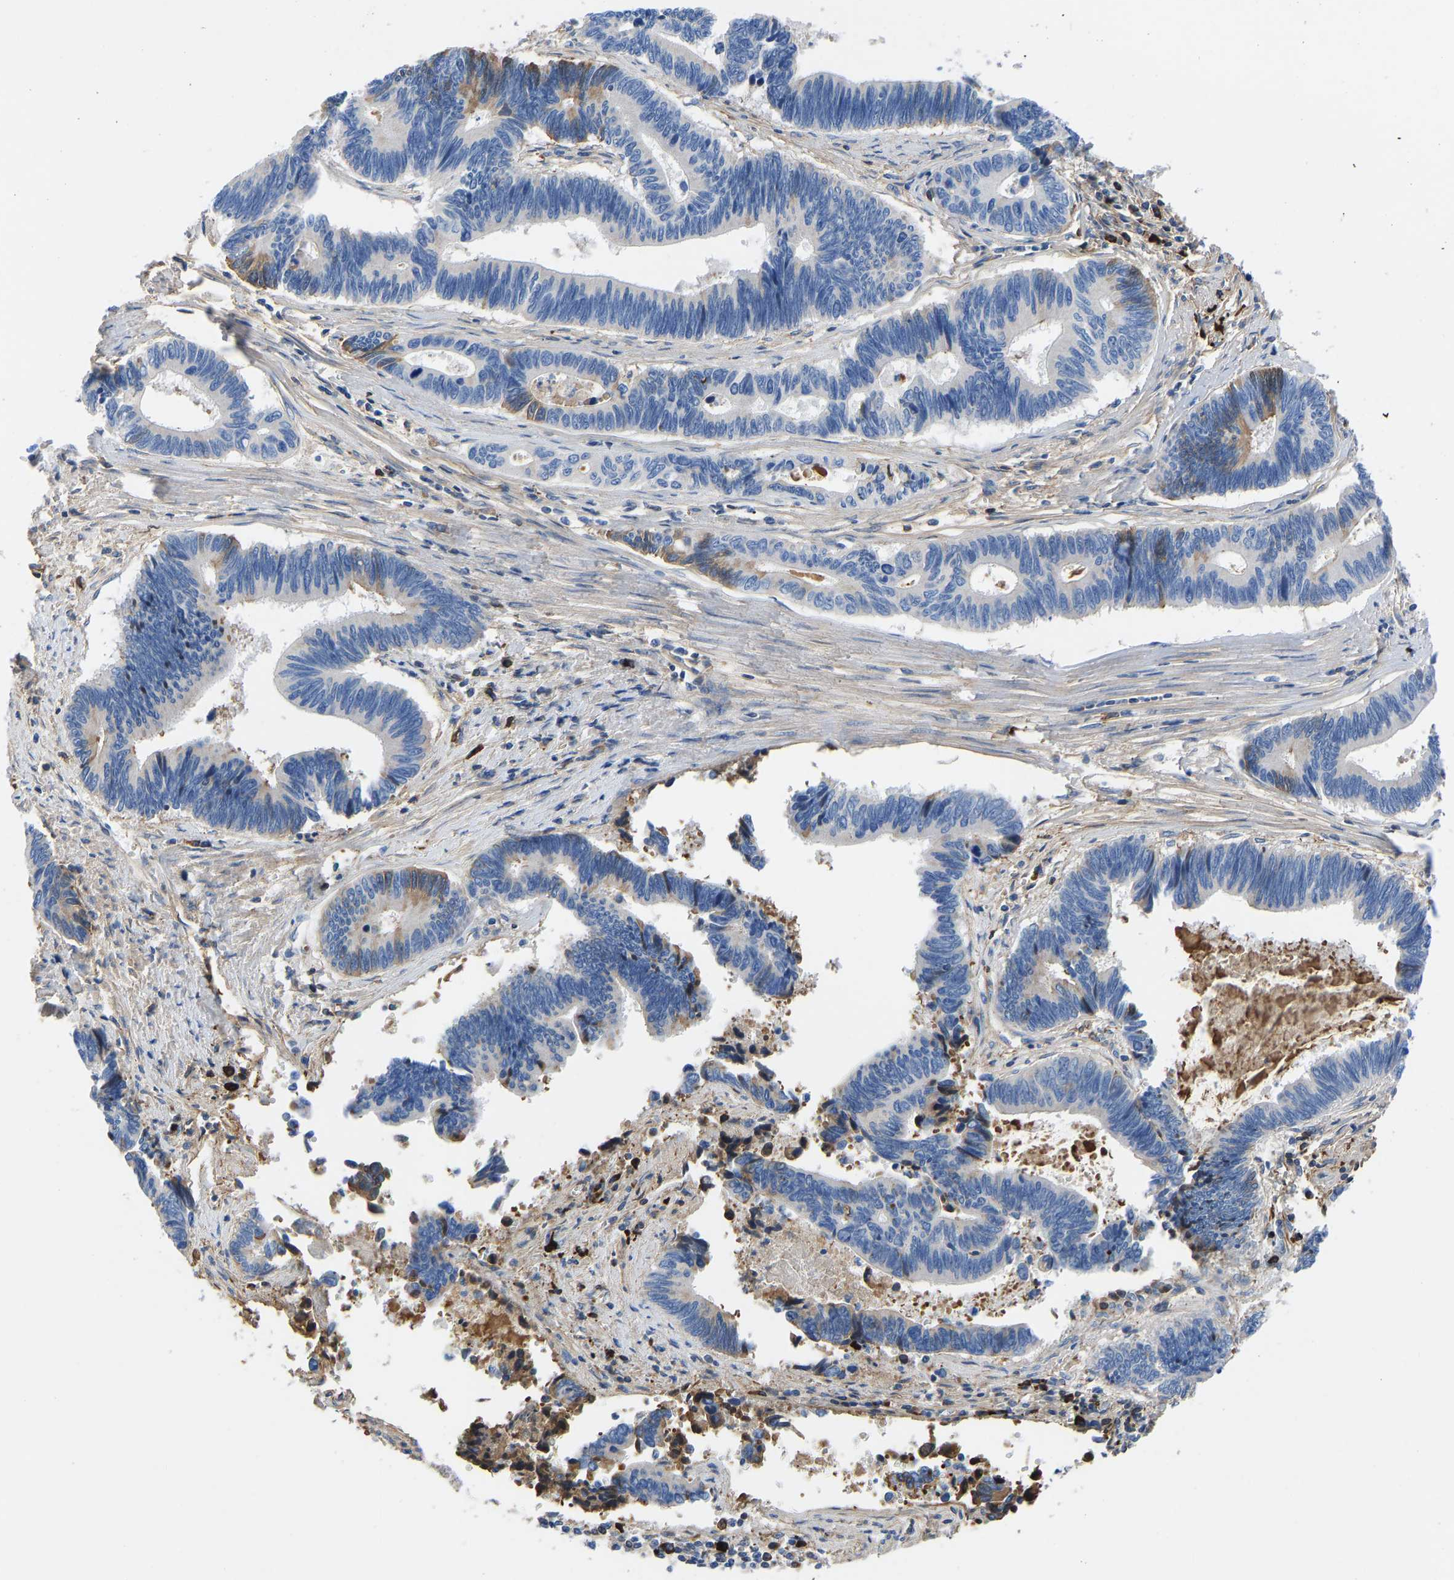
{"staining": {"intensity": "negative", "quantity": "none", "location": "none"}, "tissue": "pancreatic cancer", "cell_type": "Tumor cells", "image_type": "cancer", "snomed": [{"axis": "morphology", "description": "Adenocarcinoma, NOS"}, {"axis": "topography", "description": "Pancreas"}], "caption": "Human adenocarcinoma (pancreatic) stained for a protein using immunohistochemistry (IHC) reveals no expression in tumor cells.", "gene": "HSPG2", "patient": {"sex": "female", "age": 70}}